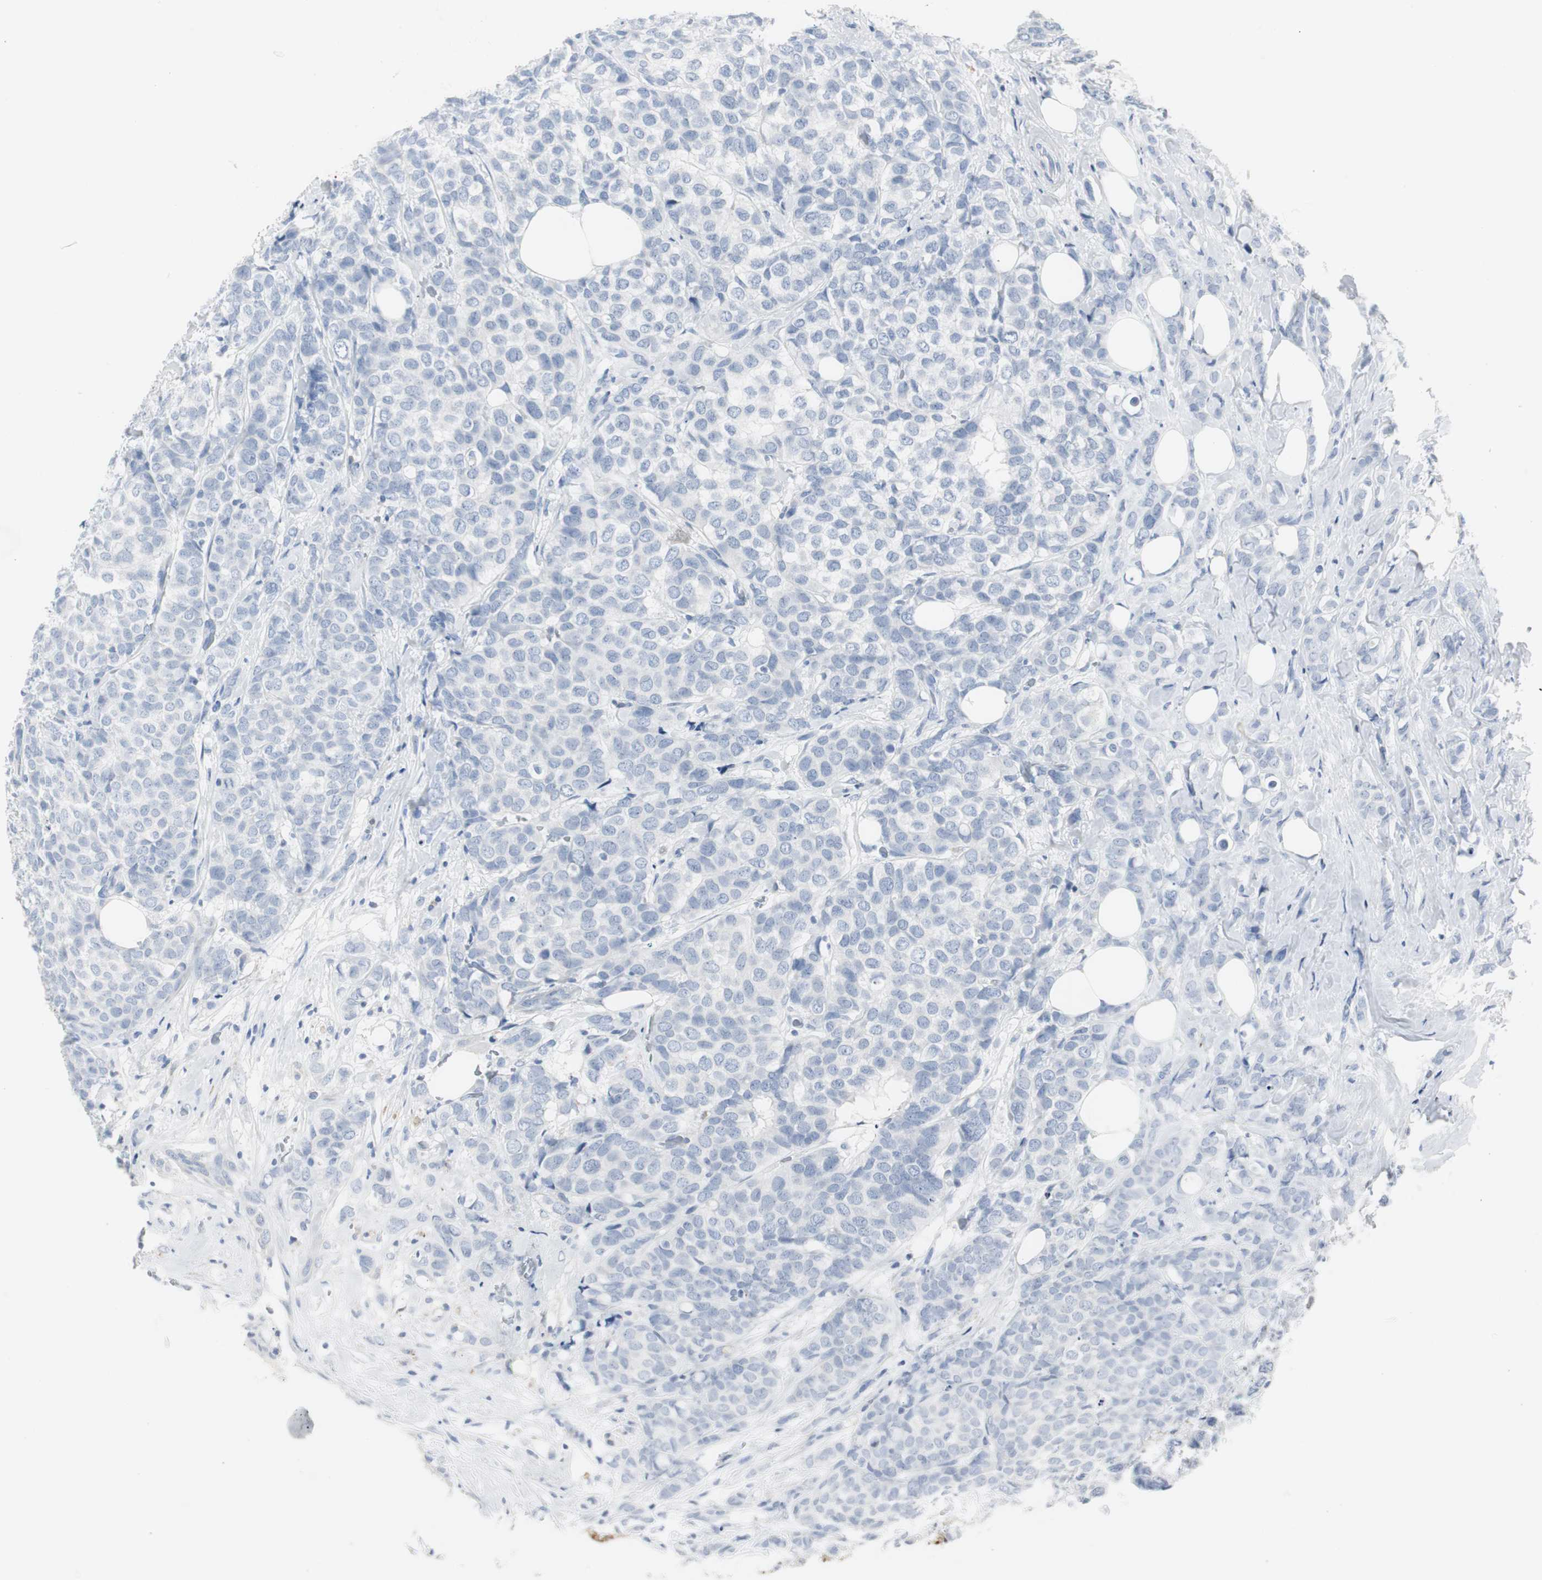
{"staining": {"intensity": "negative", "quantity": "none", "location": "none"}, "tissue": "breast cancer", "cell_type": "Tumor cells", "image_type": "cancer", "snomed": [{"axis": "morphology", "description": "Lobular carcinoma"}, {"axis": "topography", "description": "Breast"}], "caption": "Immunohistochemical staining of breast cancer (lobular carcinoma) demonstrates no significant expression in tumor cells.", "gene": "S100A7", "patient": {"sex": "female", "age": 60}}